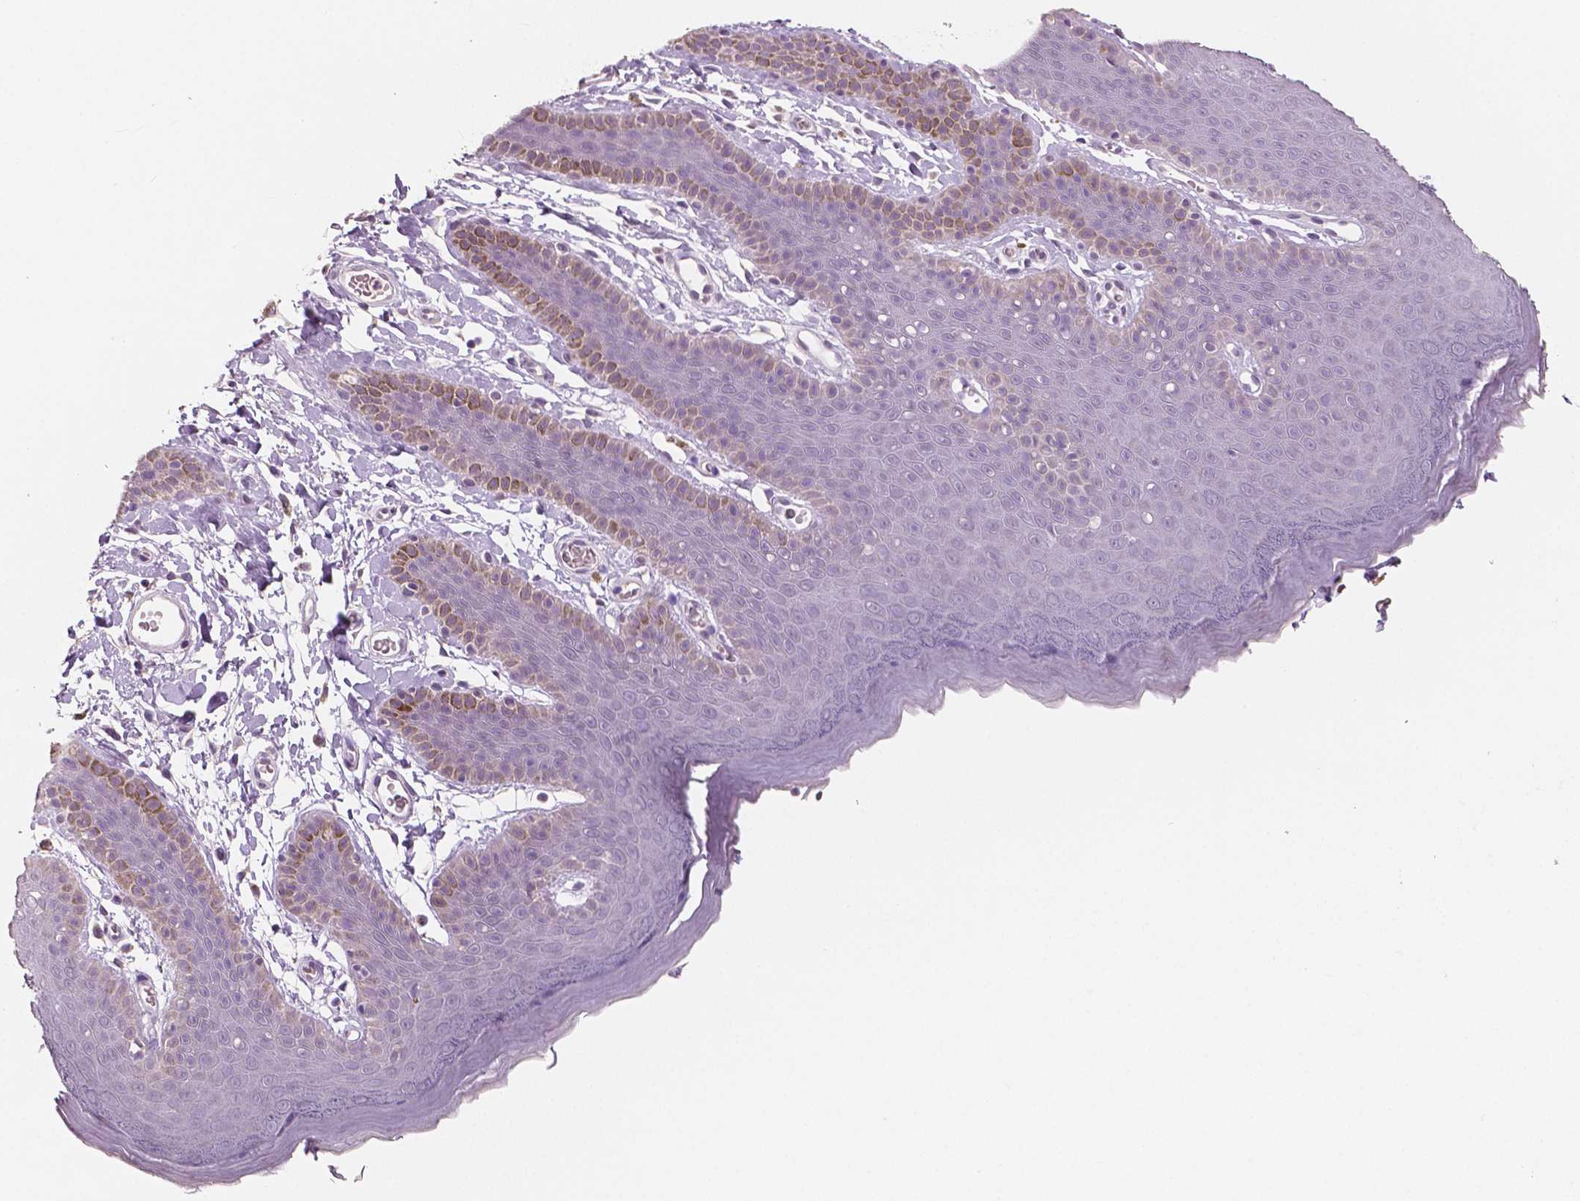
{"staining": {"intensity": "negative", "quantity": "none", "location": "none"}, "tissue": "skin", "cell_type": "Epidermal cells", "image_type": "normal", "snomed": [{"axis": "morphology", "description": "Normal tissue, NOS"}, {"axis": "topography", "description": "Anal"}], "caption": "Micrograph shows no protein expression in epidermal cells of benign skin.", "gene": "NECAB1", "patient": {"sex": "male", "age": 53}}